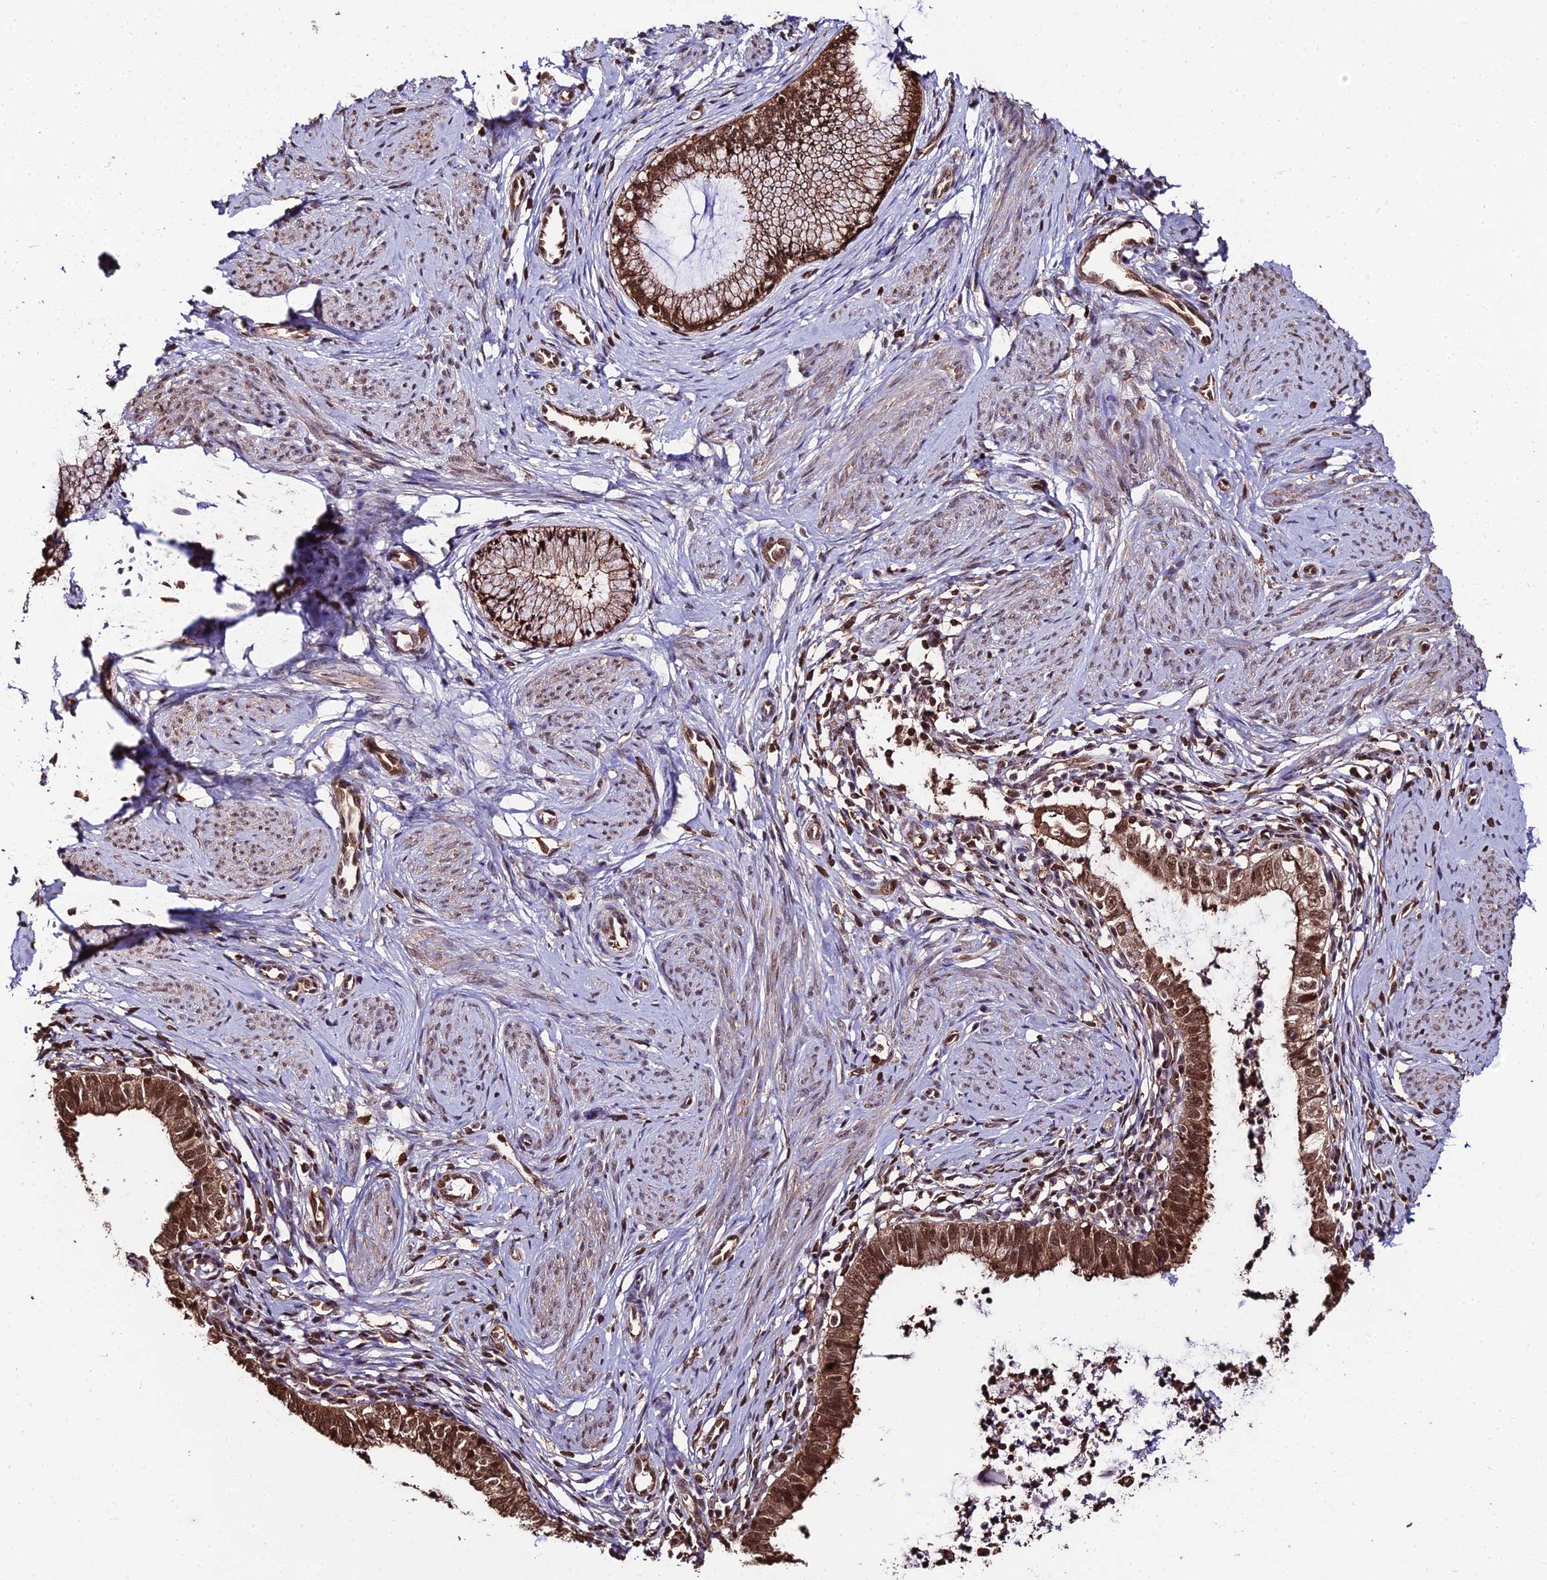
{"staining": {"intensity": "strong", "quantity": ">75%", "location": "cytoplasmic/membranous,nuclear"}, "tissue": "cervical cancer", "cell_type": "Tumor cells", "image_type": "cancer", "snomed": [{"axis": "morphology", "description": "Adenocarcinoma, NOS"}, {"axis": "topography", "description": "Cervix"}], "caption": "There is high levels of strong cytoplasmic/membranous and nuclear staining in tumor cells of cervical cancer (adenocarcinoma), as demonstrated by immunohistochemical staining (brown color).", "gene": "PPP4C", "patient": {"sex": "female", "age": 36}}